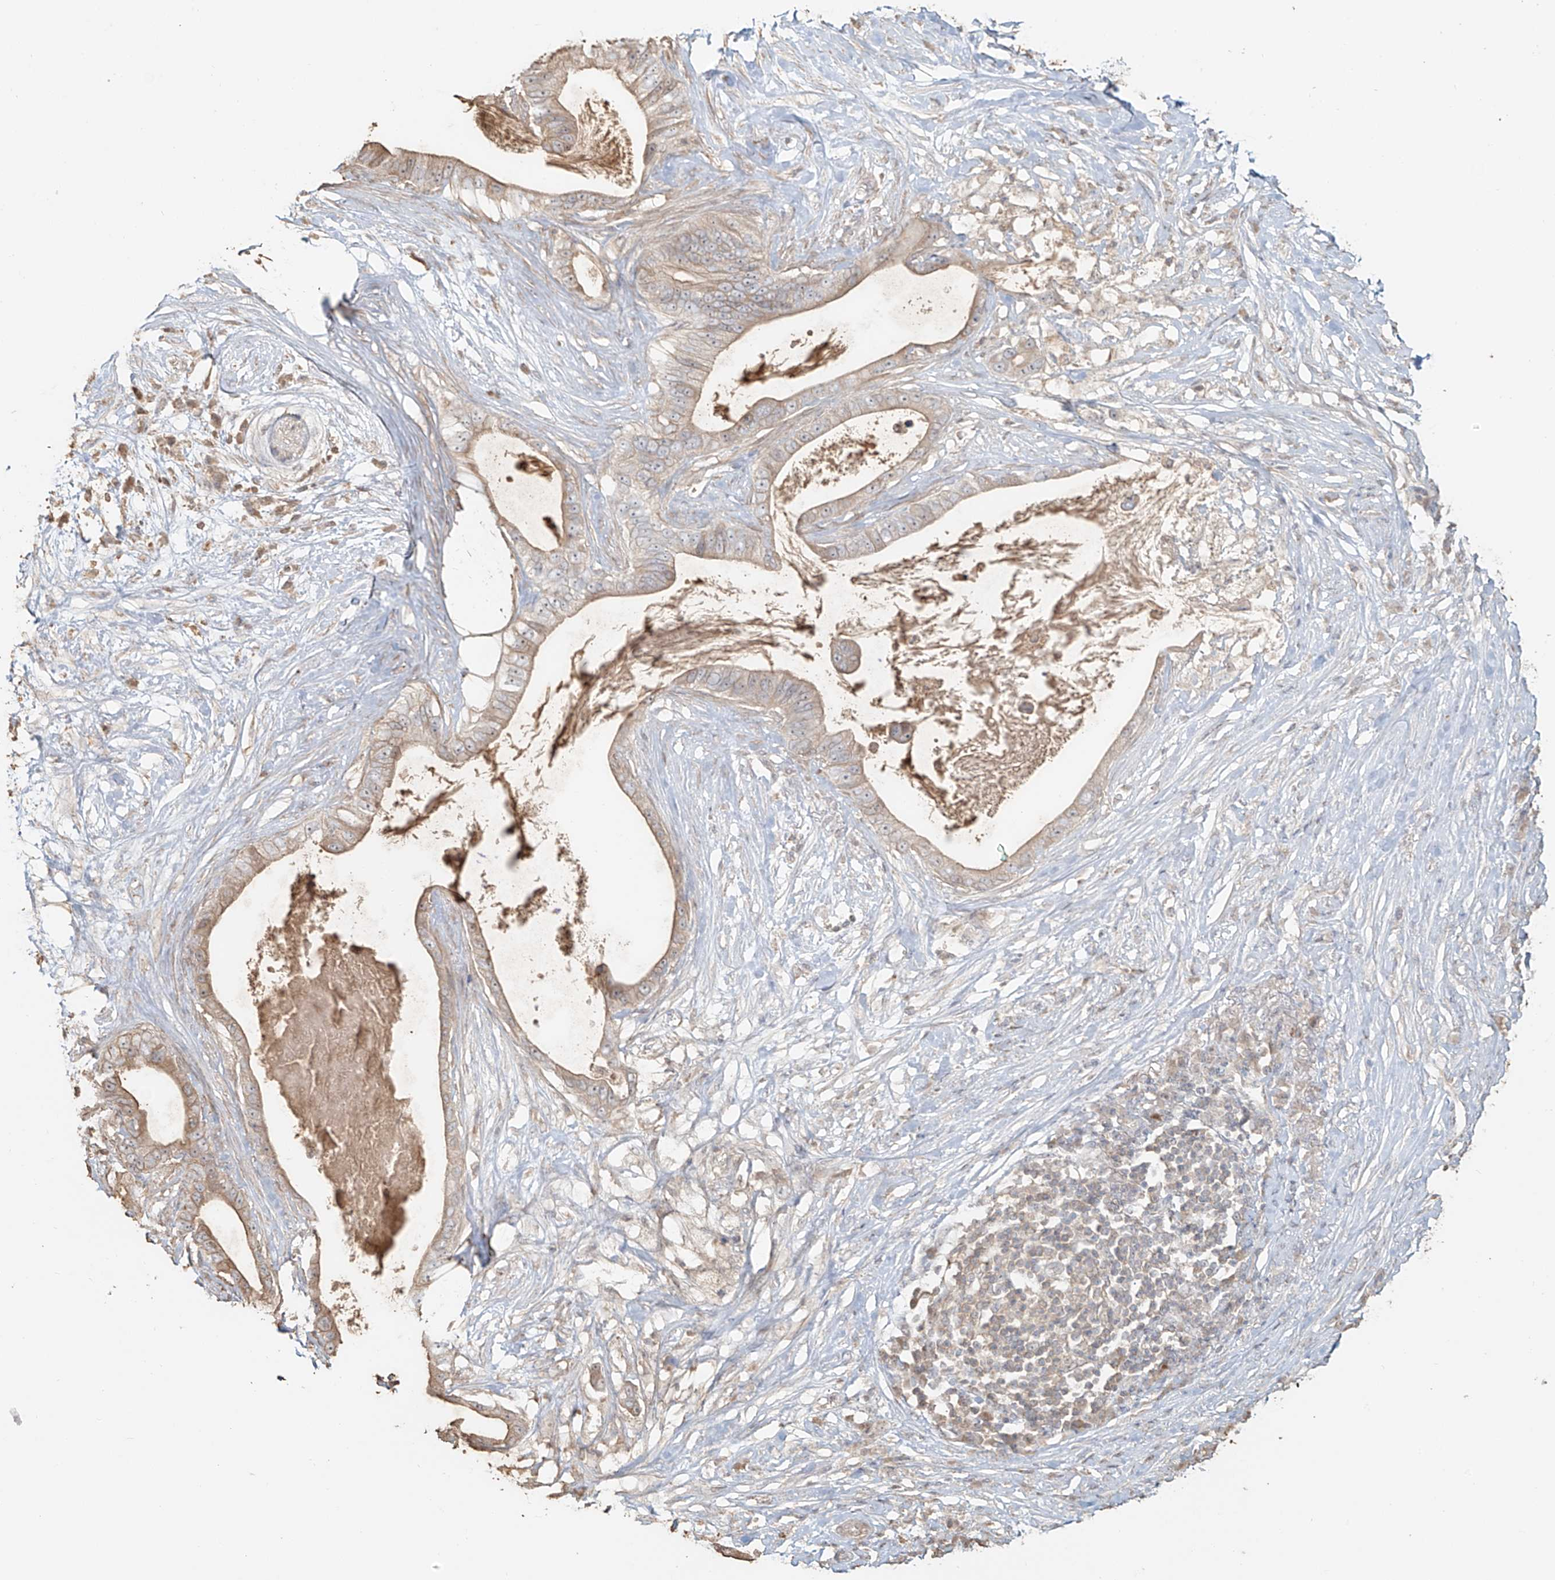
{"staining": {"intensity": "moderate", "quantity": "<25%", "location": "cytoplasmic/membranous"}, "tissue": "pancreatic cancer", "cell_type": "Tumor cells", "image_type": "cancer", "snomed": [{"axis": "morphology", "description": "Adenocarcinoma, NOS"}, {"axis": "topography", "description": "Pancreas"}], "caption": "Human pancreatic adenocarcinoma stained with a brown dye reveals moderate cytoplasmic/membranous positive expression in approximately <25% of tumor cells.", "gene": "NPHS1", "patient": {"sex": "male", "age": 77}}